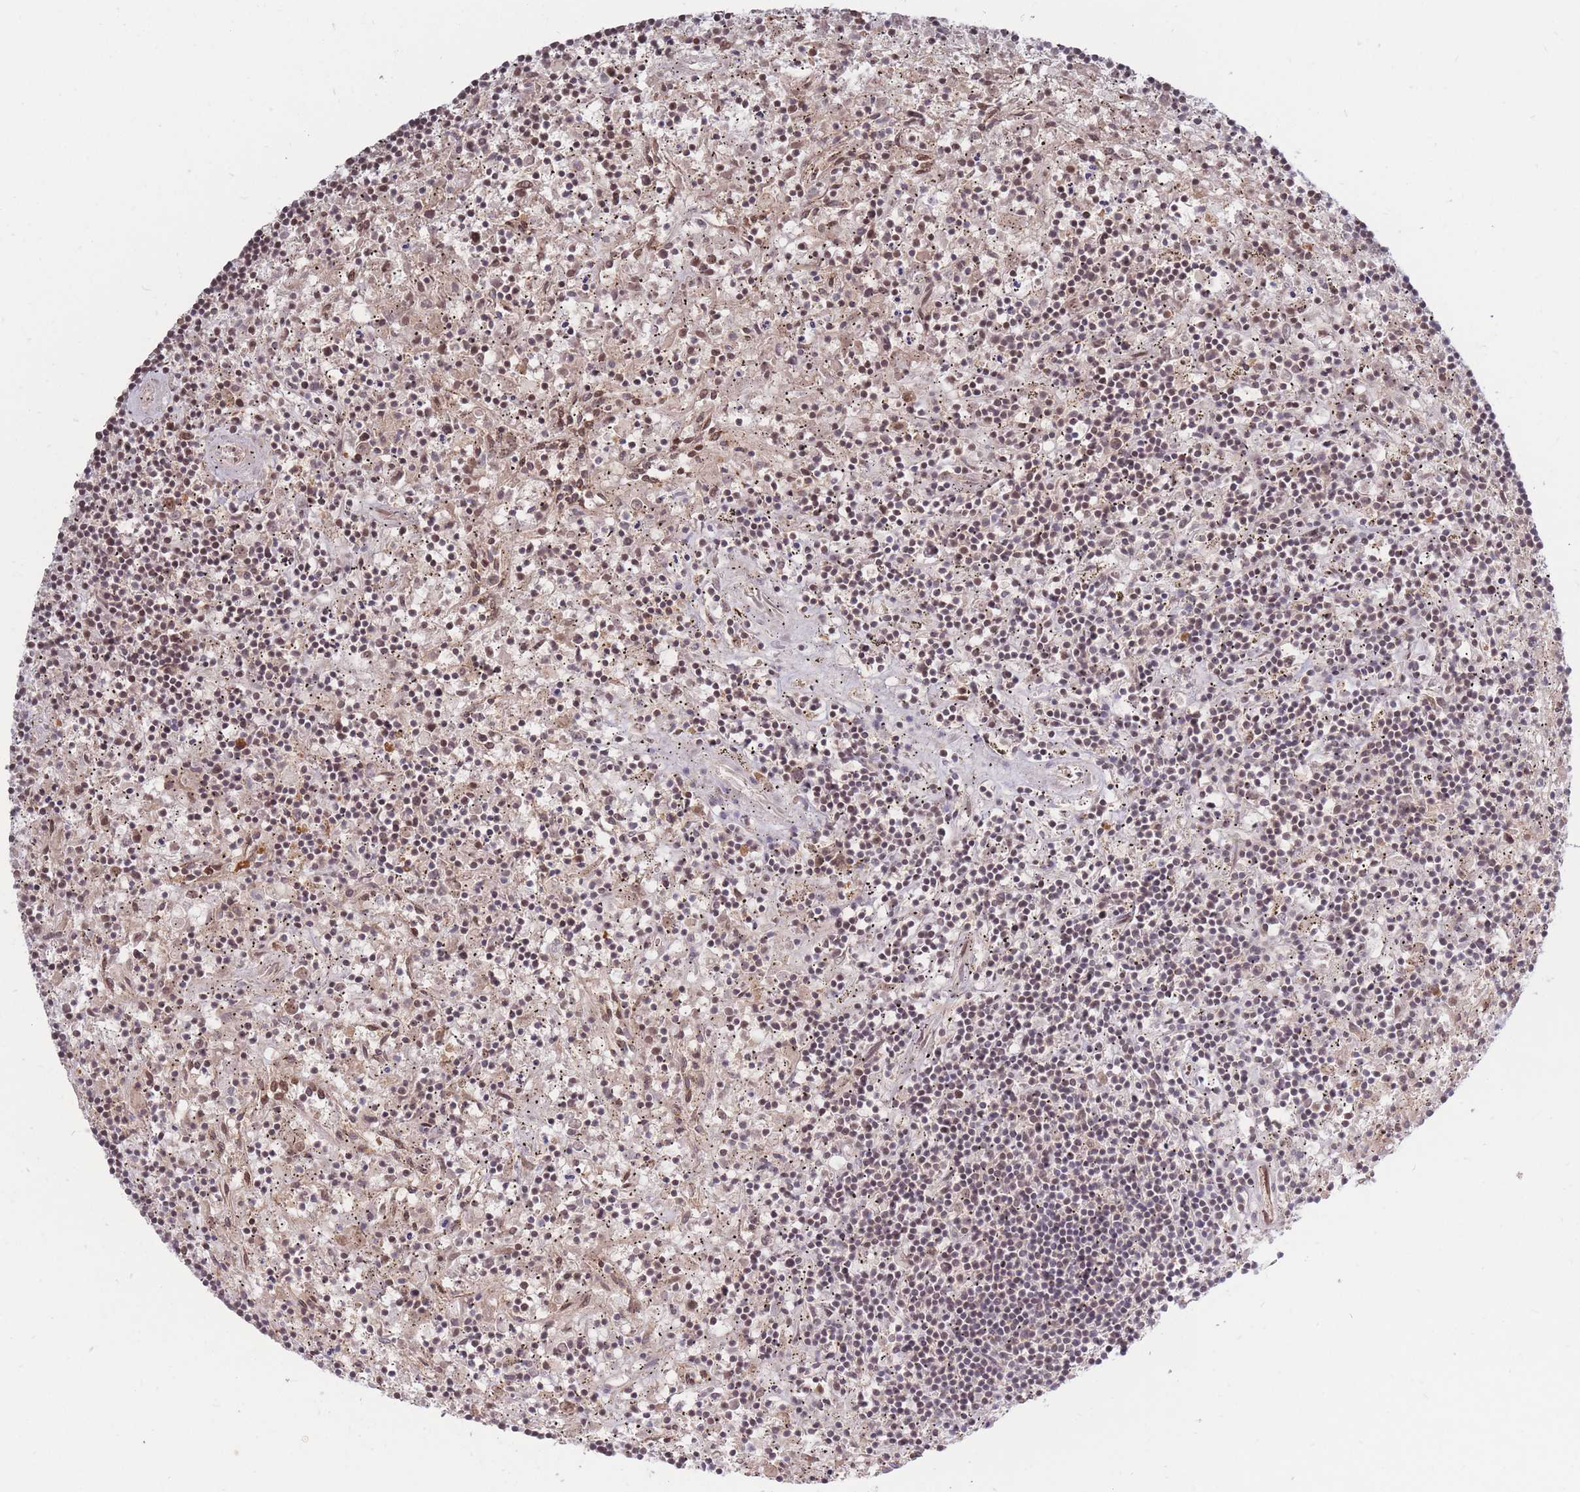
{"staining": {"intensity": "weak", "quantity": "25%-75%", "location": "nuclear"}, "tissue": "lymphoma", "cell_type": "Tumor cells", "image_type": "cancer", "snomed": [{"axis": "morphology", "description": "Malignant lymphoma, non-Hodgkin's type, Low grade"}, {"axis": "topography", "description": "Spleen"}], "caption": "Tumor cells demonstrate low levels of weak nuclear expression in about 25%-75% of cells in malignant lymphoma, non-Hodgkin's type (low-grade).", "gene": "SRA1", "patient": {"sex": "male", "age": 76}}